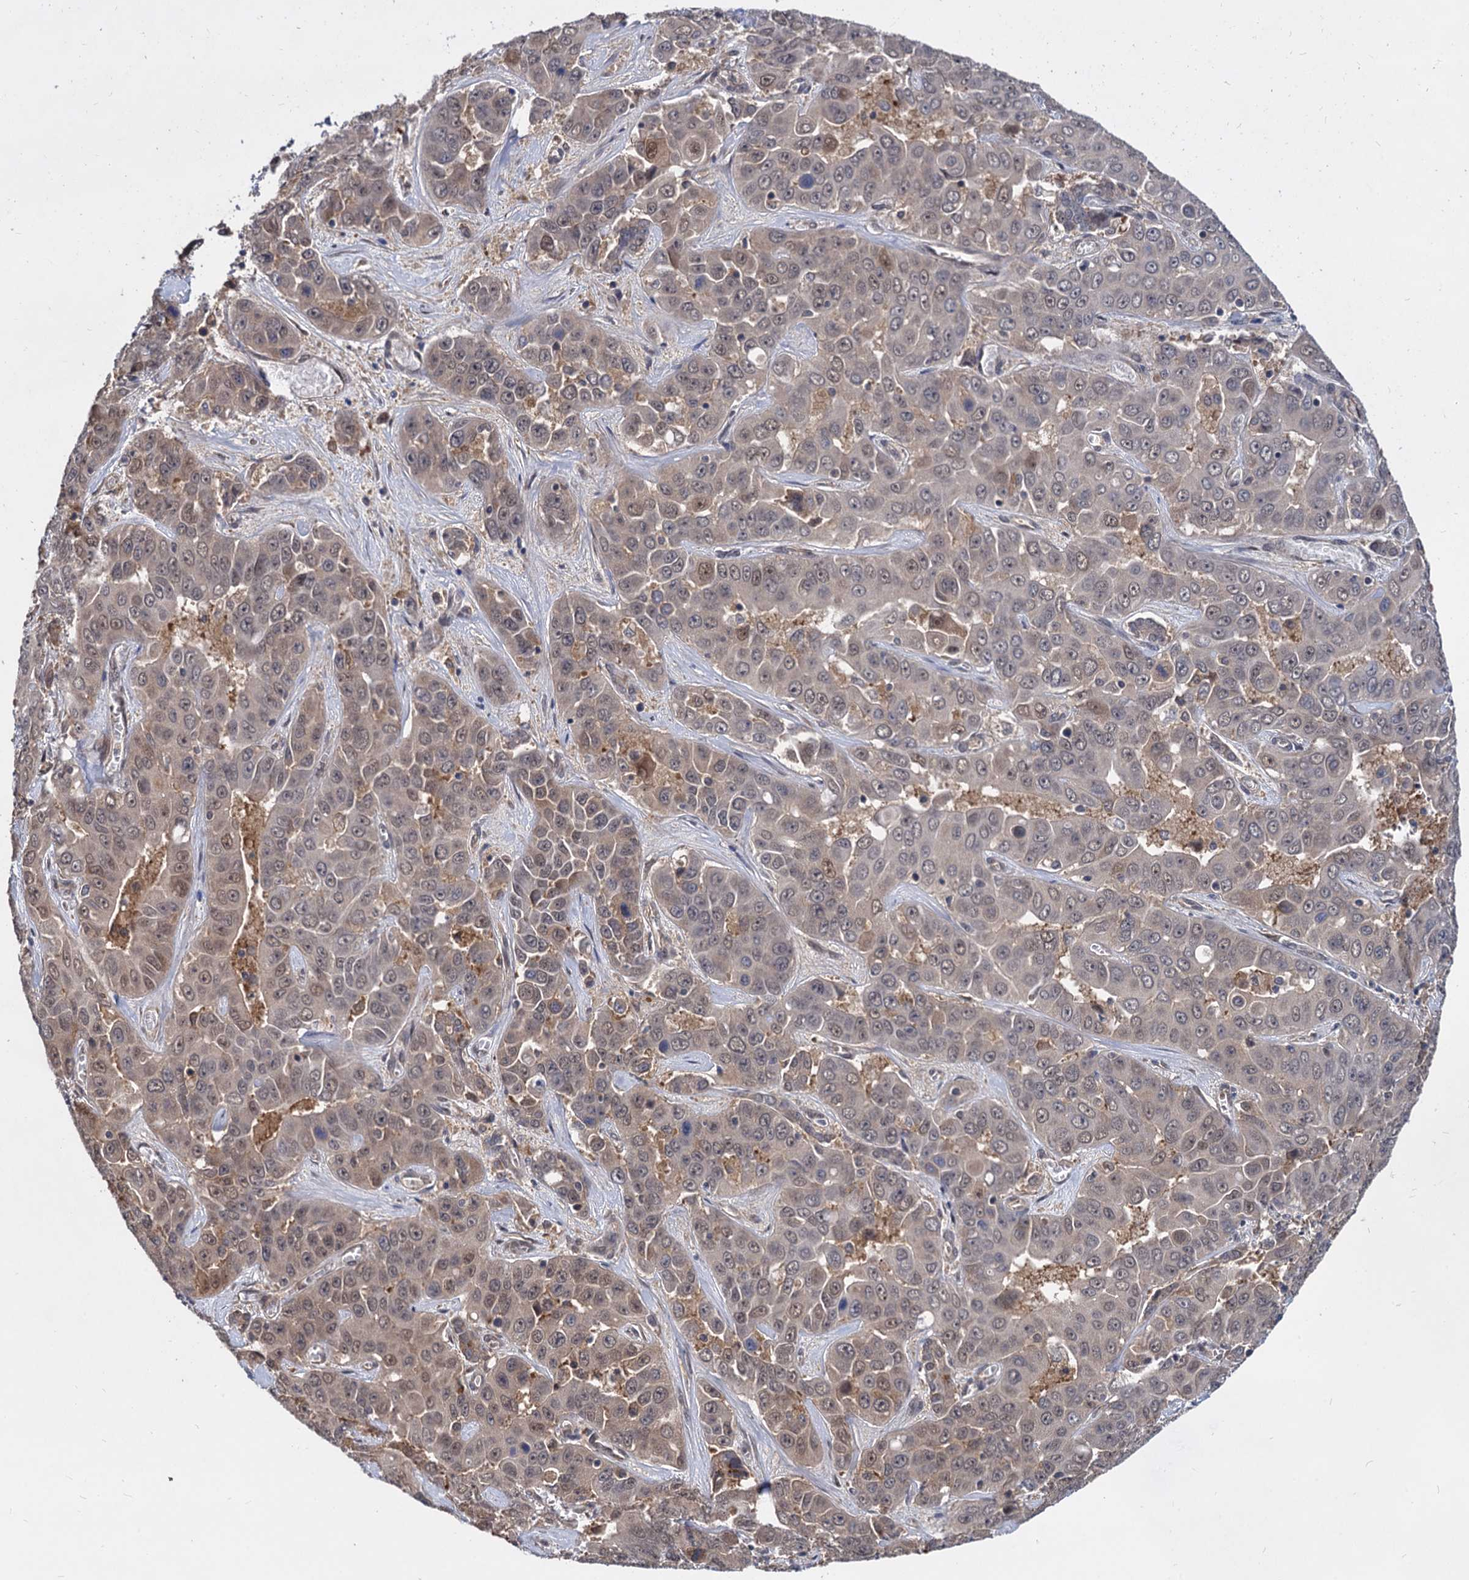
{"staining": {"intensity": "weak", "quantity": "<25%", "location": "cytoplasmic/membranous,nuclear"}, "tissue": "liver cancer", "cell_type": "Tumor cells", "image_type": "cancer", "snomed": [{"axis": "morphology", "description": "Cholangiocarcinoma"}, {"axis": "topography", "description": "Liver"}], "caption": "Photomicrograph shows no protein expression in tumor cells of liver cancer (cholangiocarcinoma) tissue.", "gene": "PSMD4", "patient": {"sex": "female", "age": 52}}